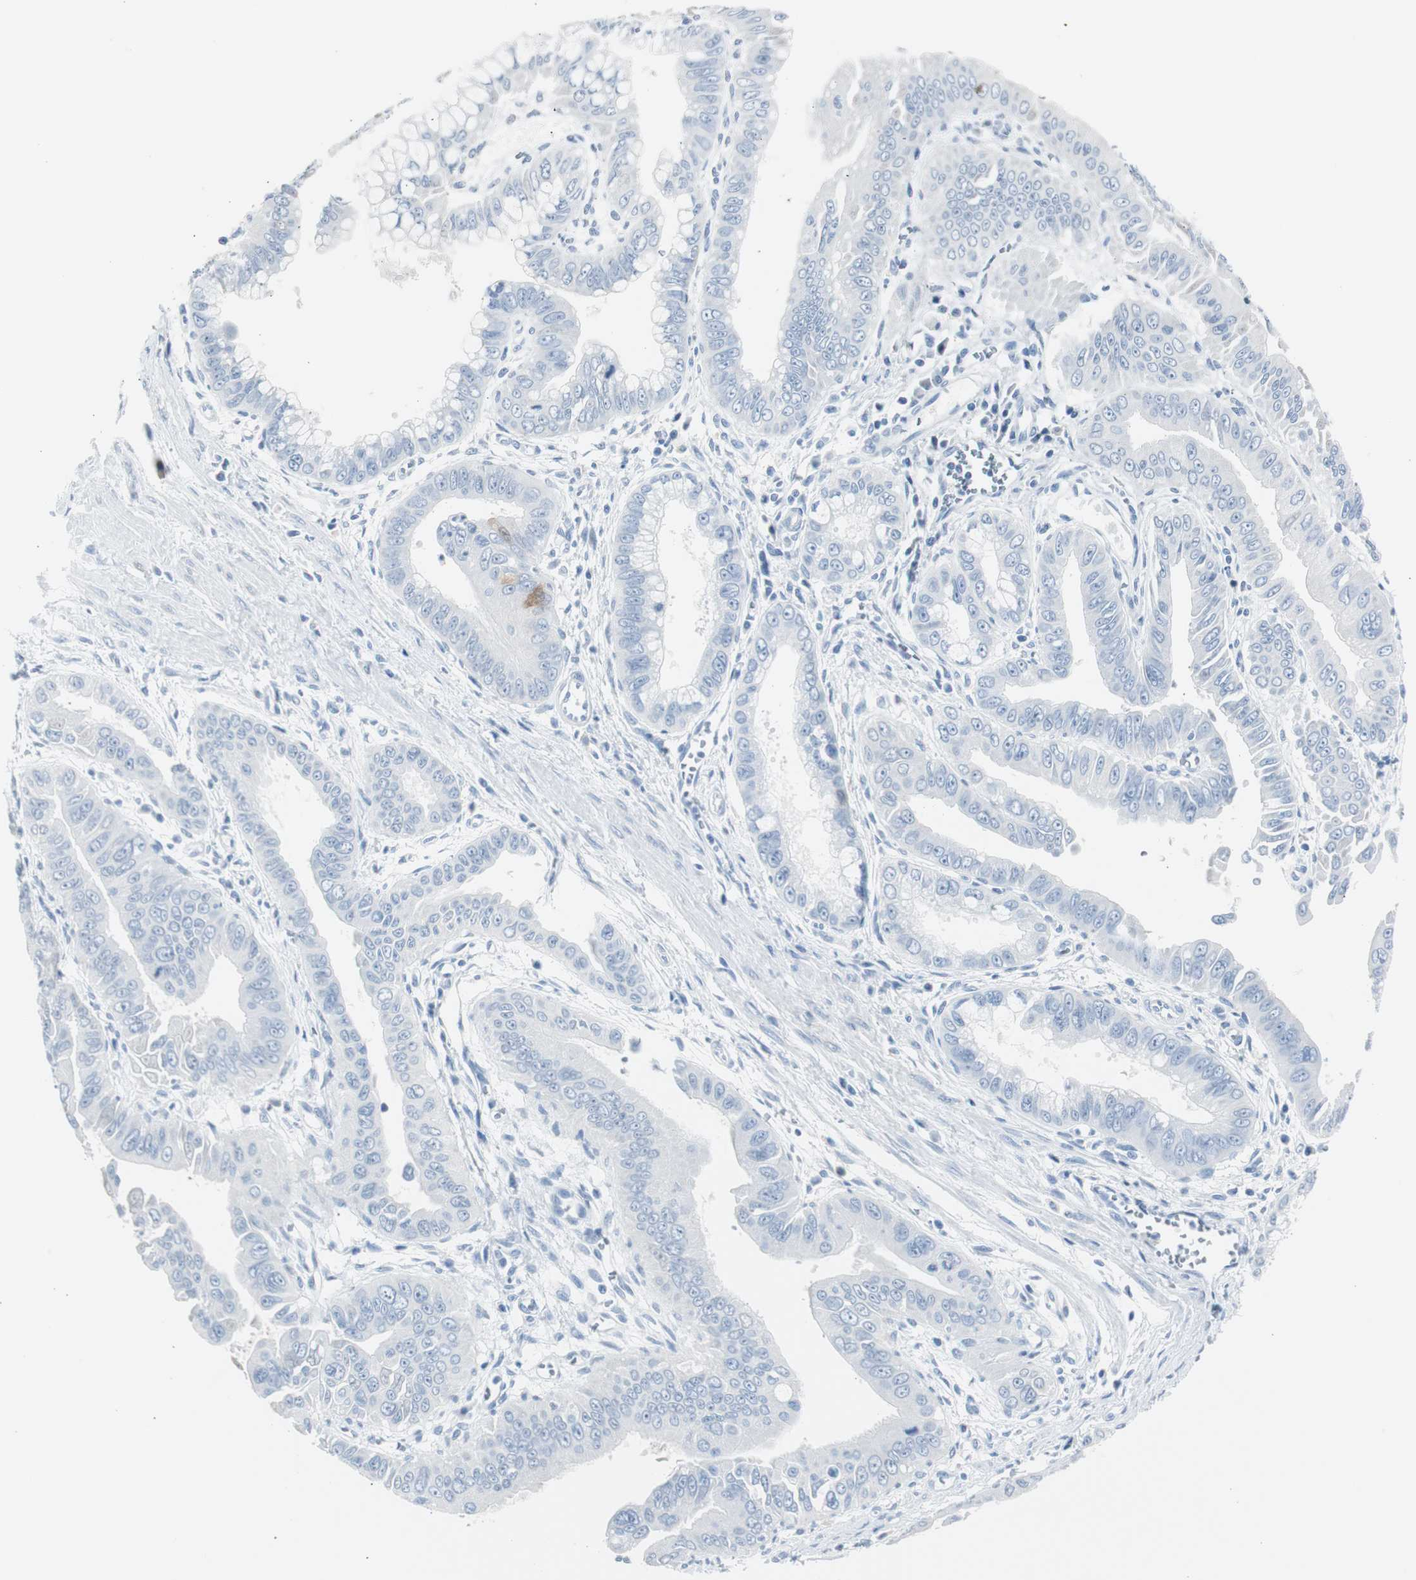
{"staining": {"intensity": "negative", "quantity": "none", "location": "none"}, "tissue": "pancreatic cancer", "cell_type": "Tumor cells", "image_type": "cancer", "snomed": [{"axis": "morphology", "description": "Normal tissue, NOS"}, {"axis": "topography", "description": "Lymph node"}], "caption": "Immunohistochemical staining of human pancreatic cancer reveals no significant staining in tumor cells.", "gene": "S100A7", "patient": {"sex": "male", "age": 50}}